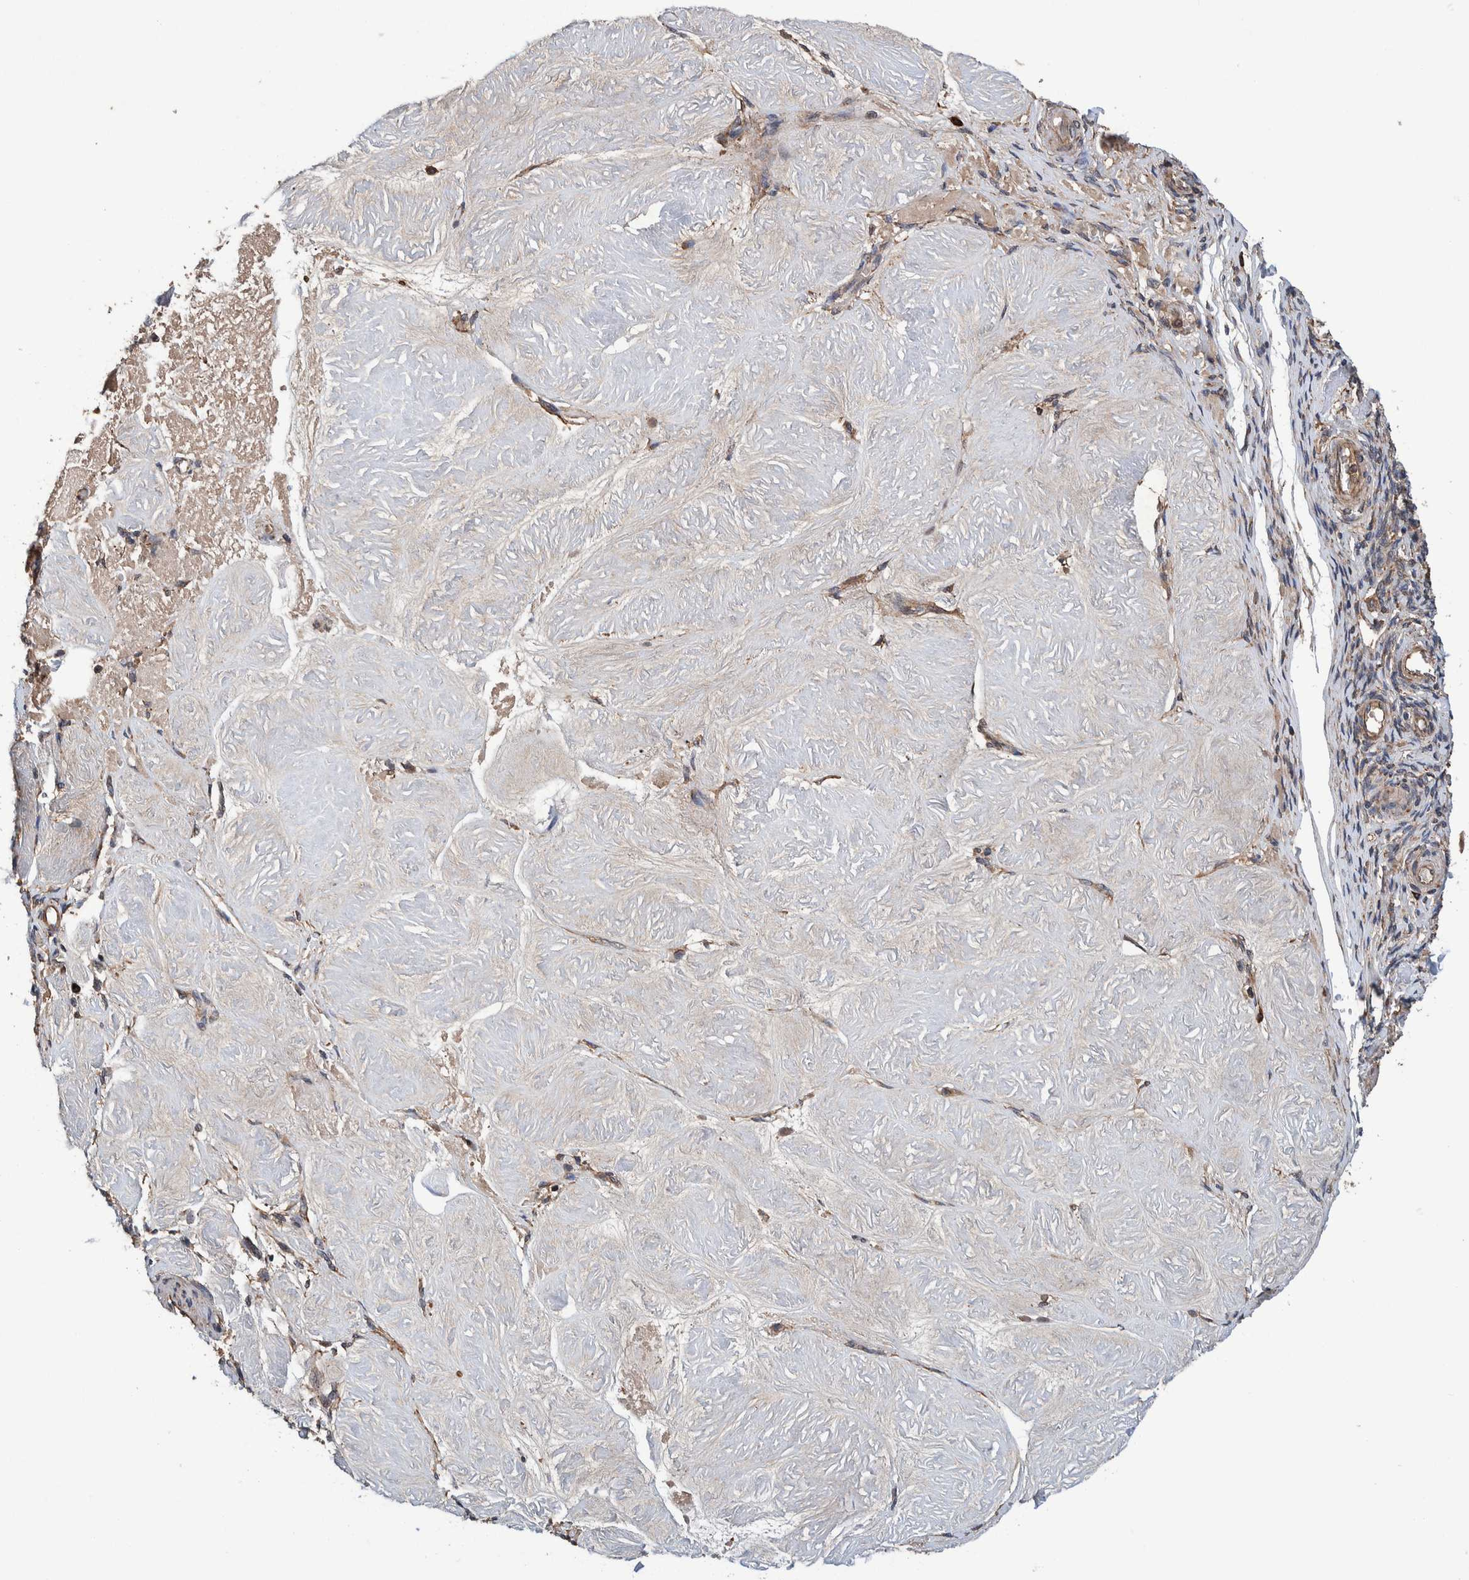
{"staining": {"intensity": "moderate", "quantity": "25%-75%", "location": "cytoplasmic/membranous"}, "tissue": "adipose tissue", "cell_type": "Adipocytes", "image_type": "normal", "snomed": [{"axis": "morphology", "description": "Normal tissue, NOS"}, {"axis": "topography", "description": "Vascular tissue"}, {"axis": "topography", "description": "Fallopian tube"}, {"axis": "topography", "description": "Ovary"}], "caption": "Immunohistochemistry image of benign adipose tissue: adipose tissue stained using immunohistochemistry demonstrates medium levels of moderate protein expression localized specifically in the cytoplasmic/membranous of adipocytes, appearing as a cytoplasmic/membranous brown color.", "gene": "ENSG00000251537", "patient": {"sex": "female", "age": 67}}